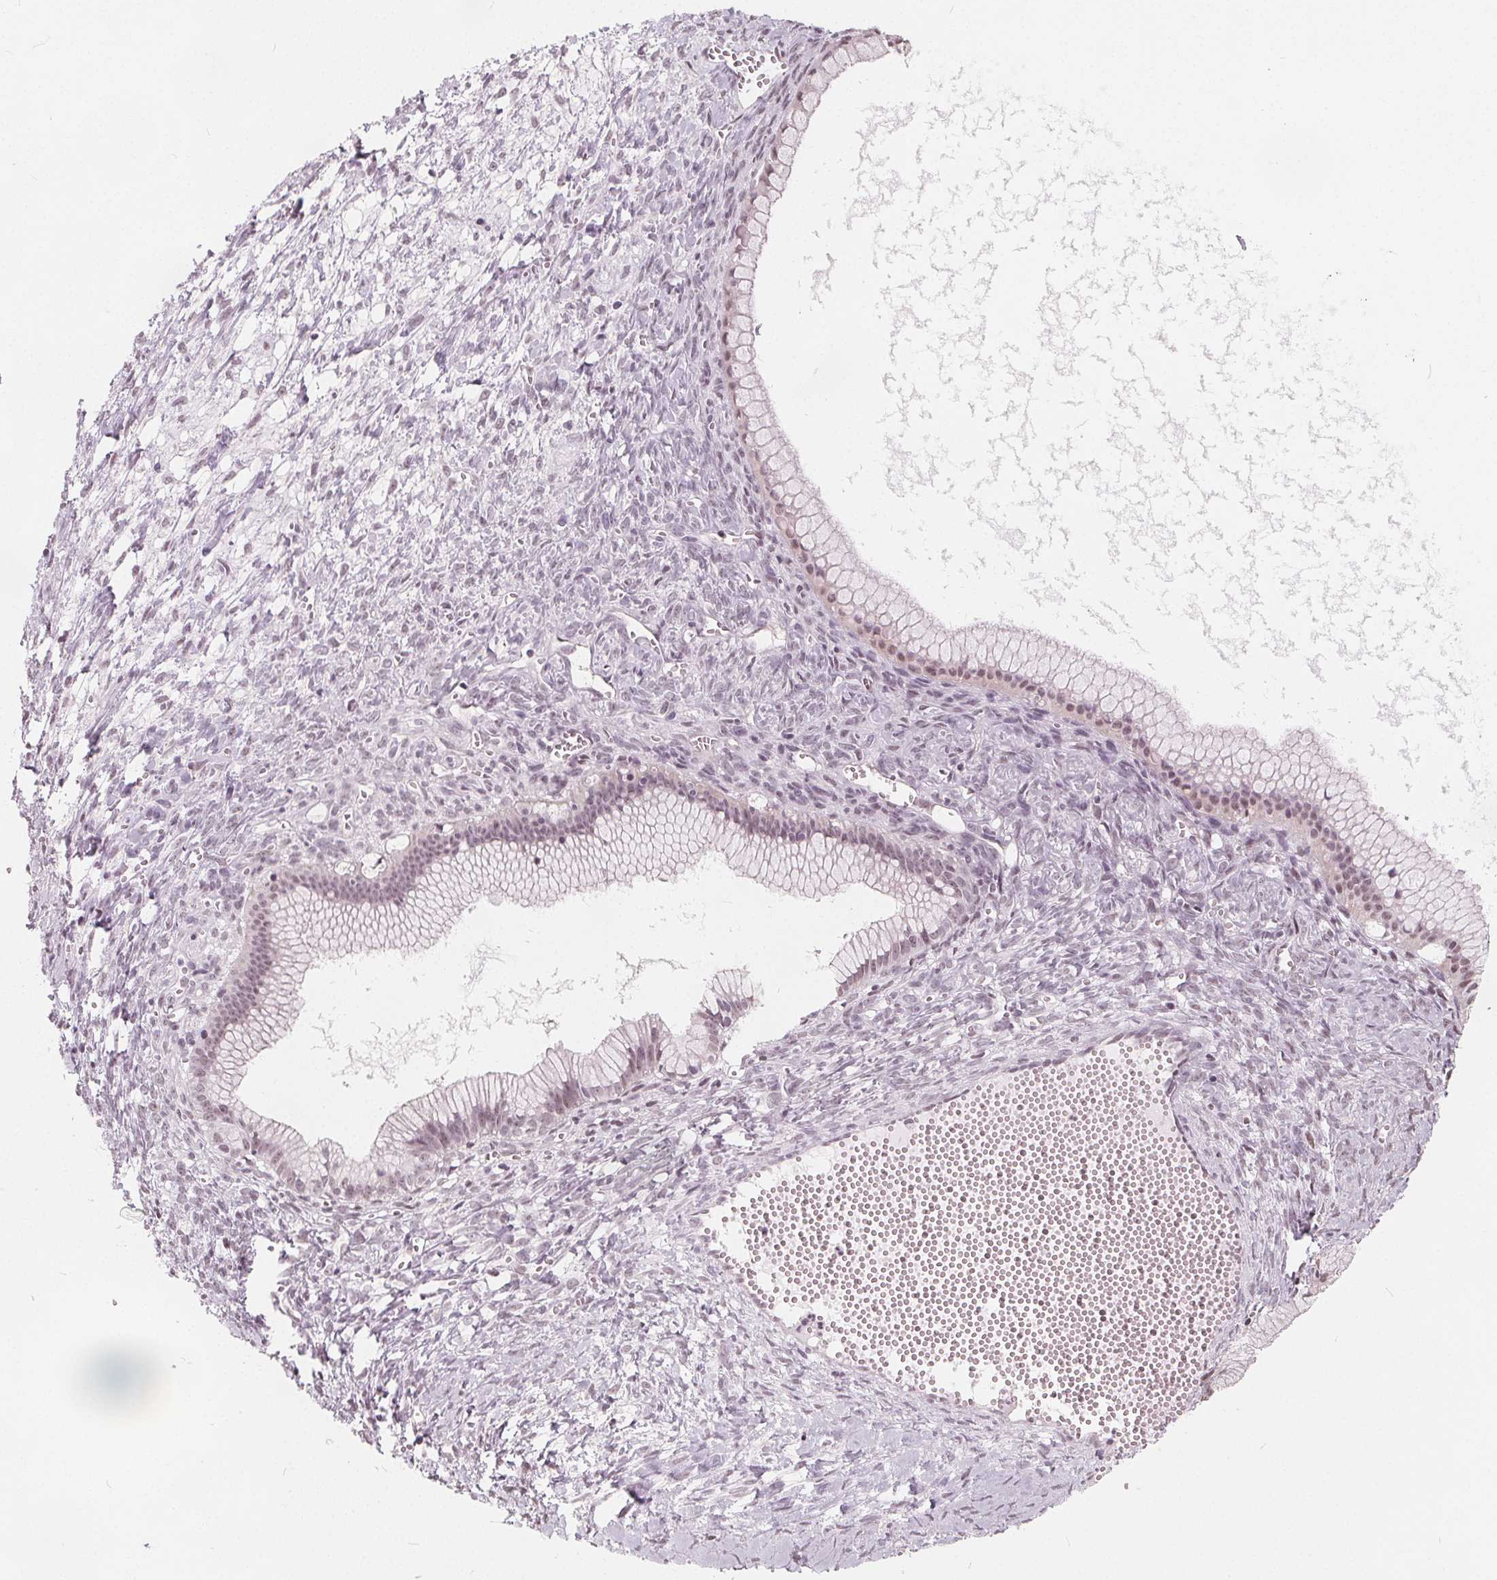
{"staining": {"intensity": "weak", "quantity": "25%-75%", "location": "nuclear"}, "tissue": "ovarian cancer", "cell_type": "Tumor cells", "image_type": "cancer", "snomed": [{"axis": "morphology", "description": "Cystadenocarcinoma, mucinous, NOS"}, {"axis": "topography", "description": "Ovary"}], "caption": "This photomicrograph reveals immunohistochemistry staining of human ovarian cancer (mucinous cystadenocarcinoma), with low weak nuclear positivity in approximately 25%-75% of tumor cells.", "gene": "NUP210L", "patient": {"sex": "female", "age": 41}}